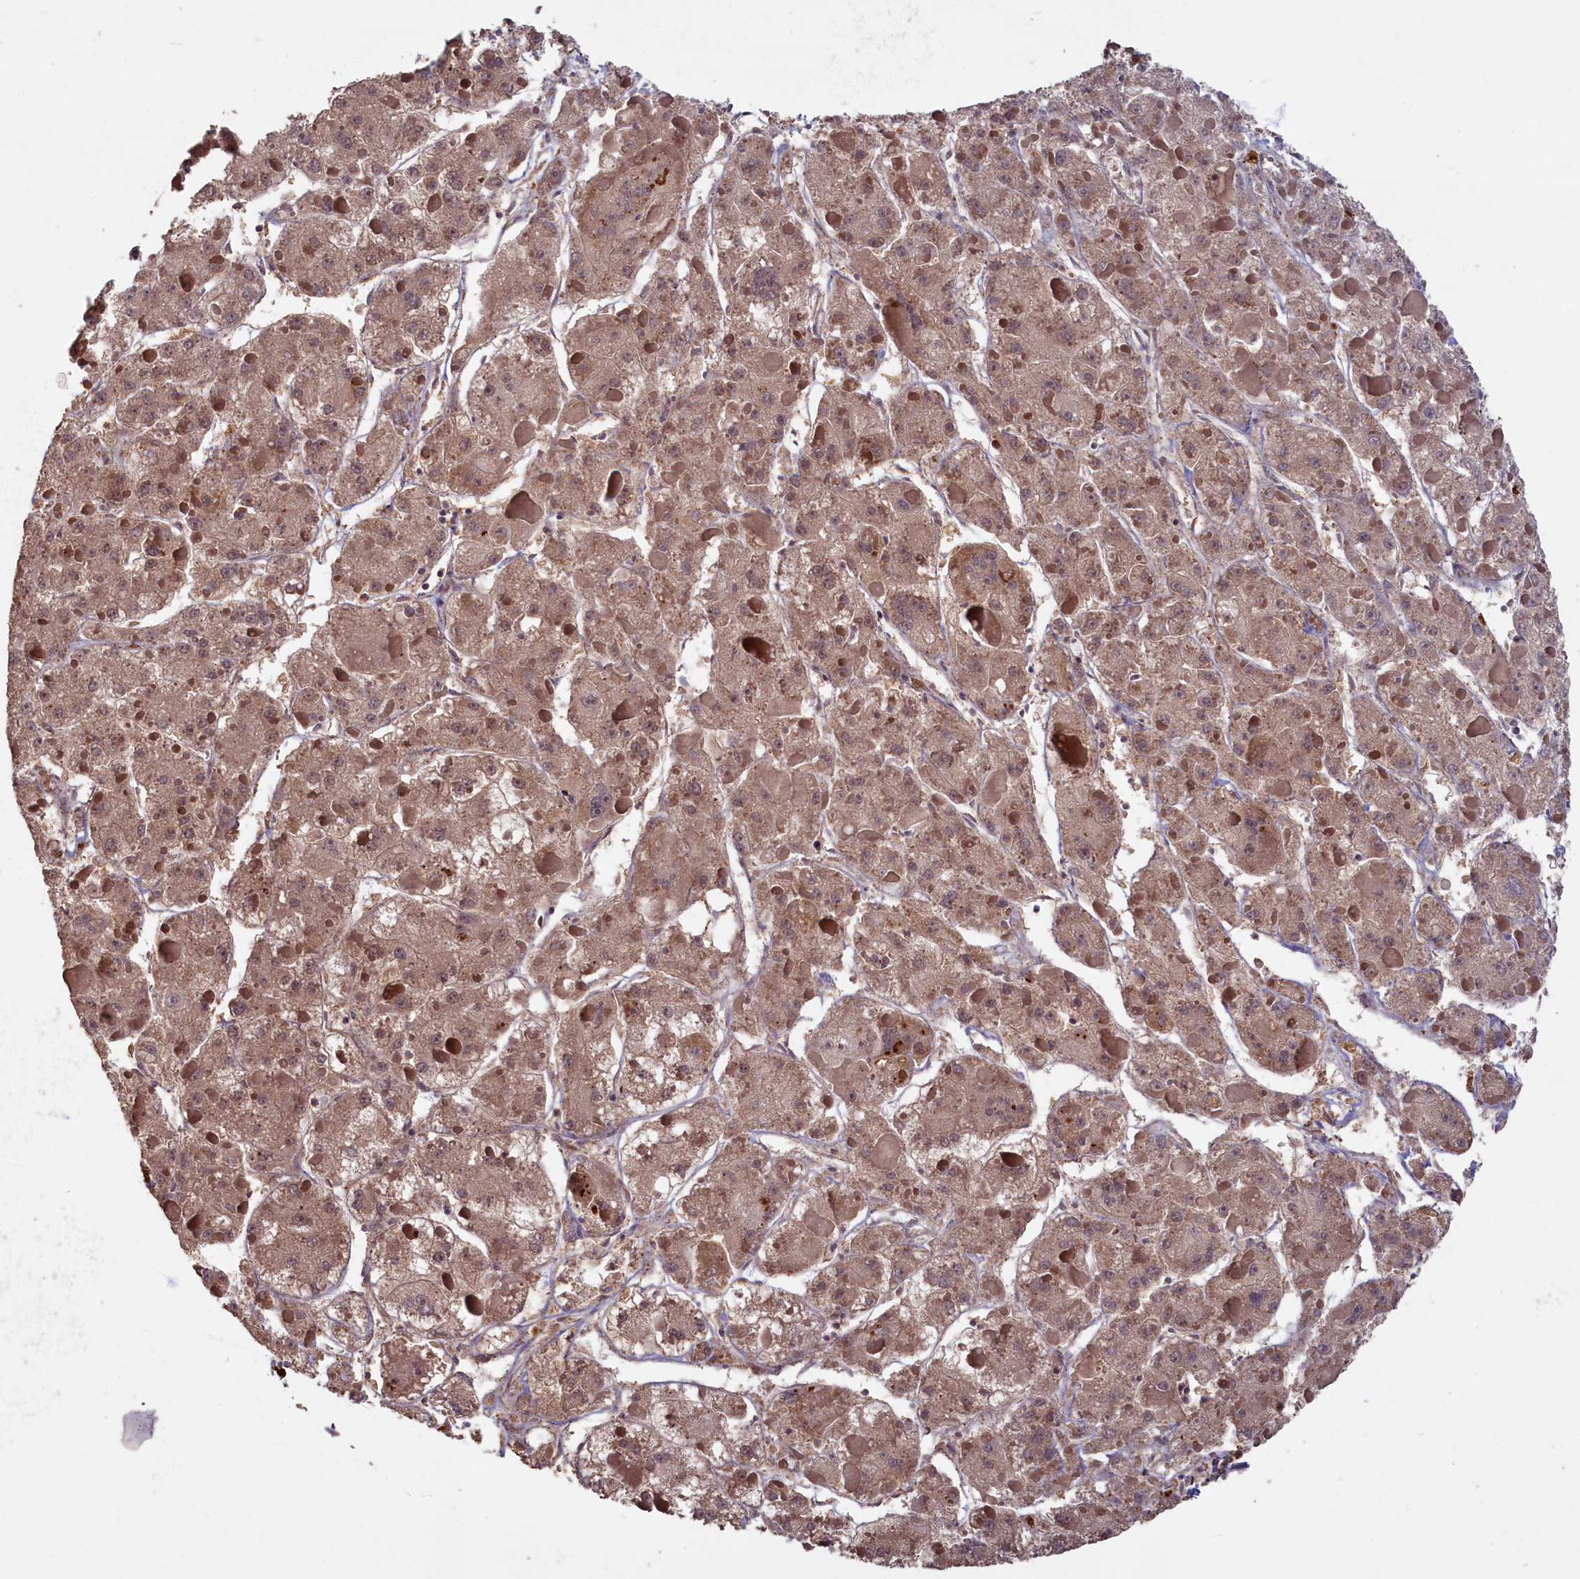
{"staining": {"intensity": "moderate", "quantity": ">75%", "location": "cytoplasmic/membranous,nuclear"}, "tissue": "liver cancer", "cell_type": "Tumor cells", "image_type": "cancer", "snomed": [{"axis": "morphology", "description": "Carcinoma, Hepatocellular, NOS"}, {"axis": "topography", "description": "Liver"}], "caption": "The micrograph reveals a brown stain indicating the presence of a protein in the cytoplasmic/membranous and nuclear of tumor cells in liver cancer (hepatocellular carcinoma).", "gene": "HIF3A", "patient": {"sex": "female", "age": 73}}